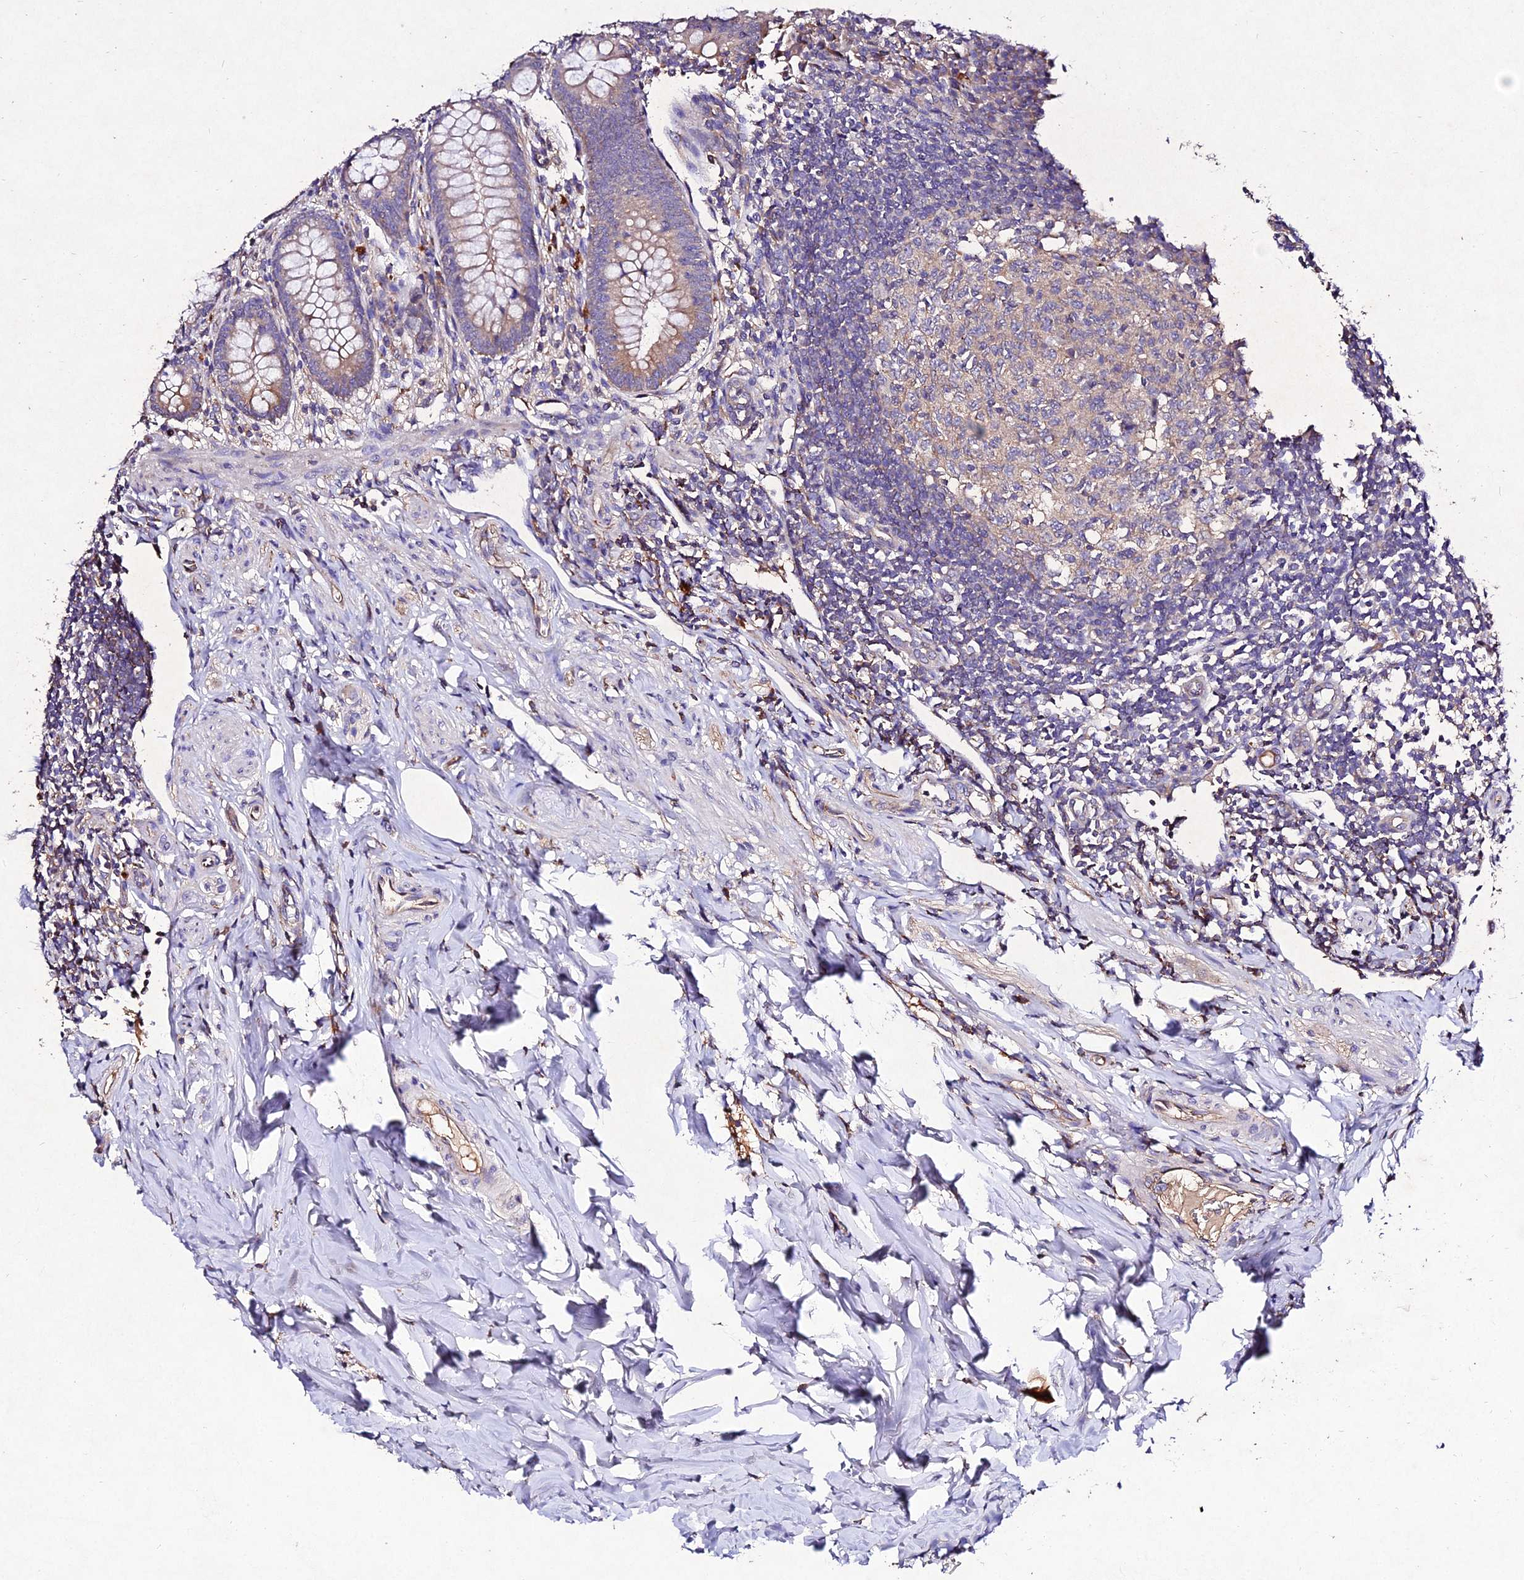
{"staining": {"intensity": "moderate", "quantity": "25%-75%", "location": "cytoplasmic/membranous"}, "tissue": "appendix", "cell_type": "Glandular cells", "image_type": "normal", "snomed": [{"axis": "morphology", "description": "Normal tissue, NOS"}, {"axis": "topography", "description": "Appendix"}], "caption": "High-power microscopy captured an immunohistochemistry photomicrograph of unremarkable appendix, revealing moderate cytoplasmic/membranous positivity in approximately 25%-75% of glandular cells.", "gene": "AP3M1", "patient": {"sex": "female", "age": 33}}